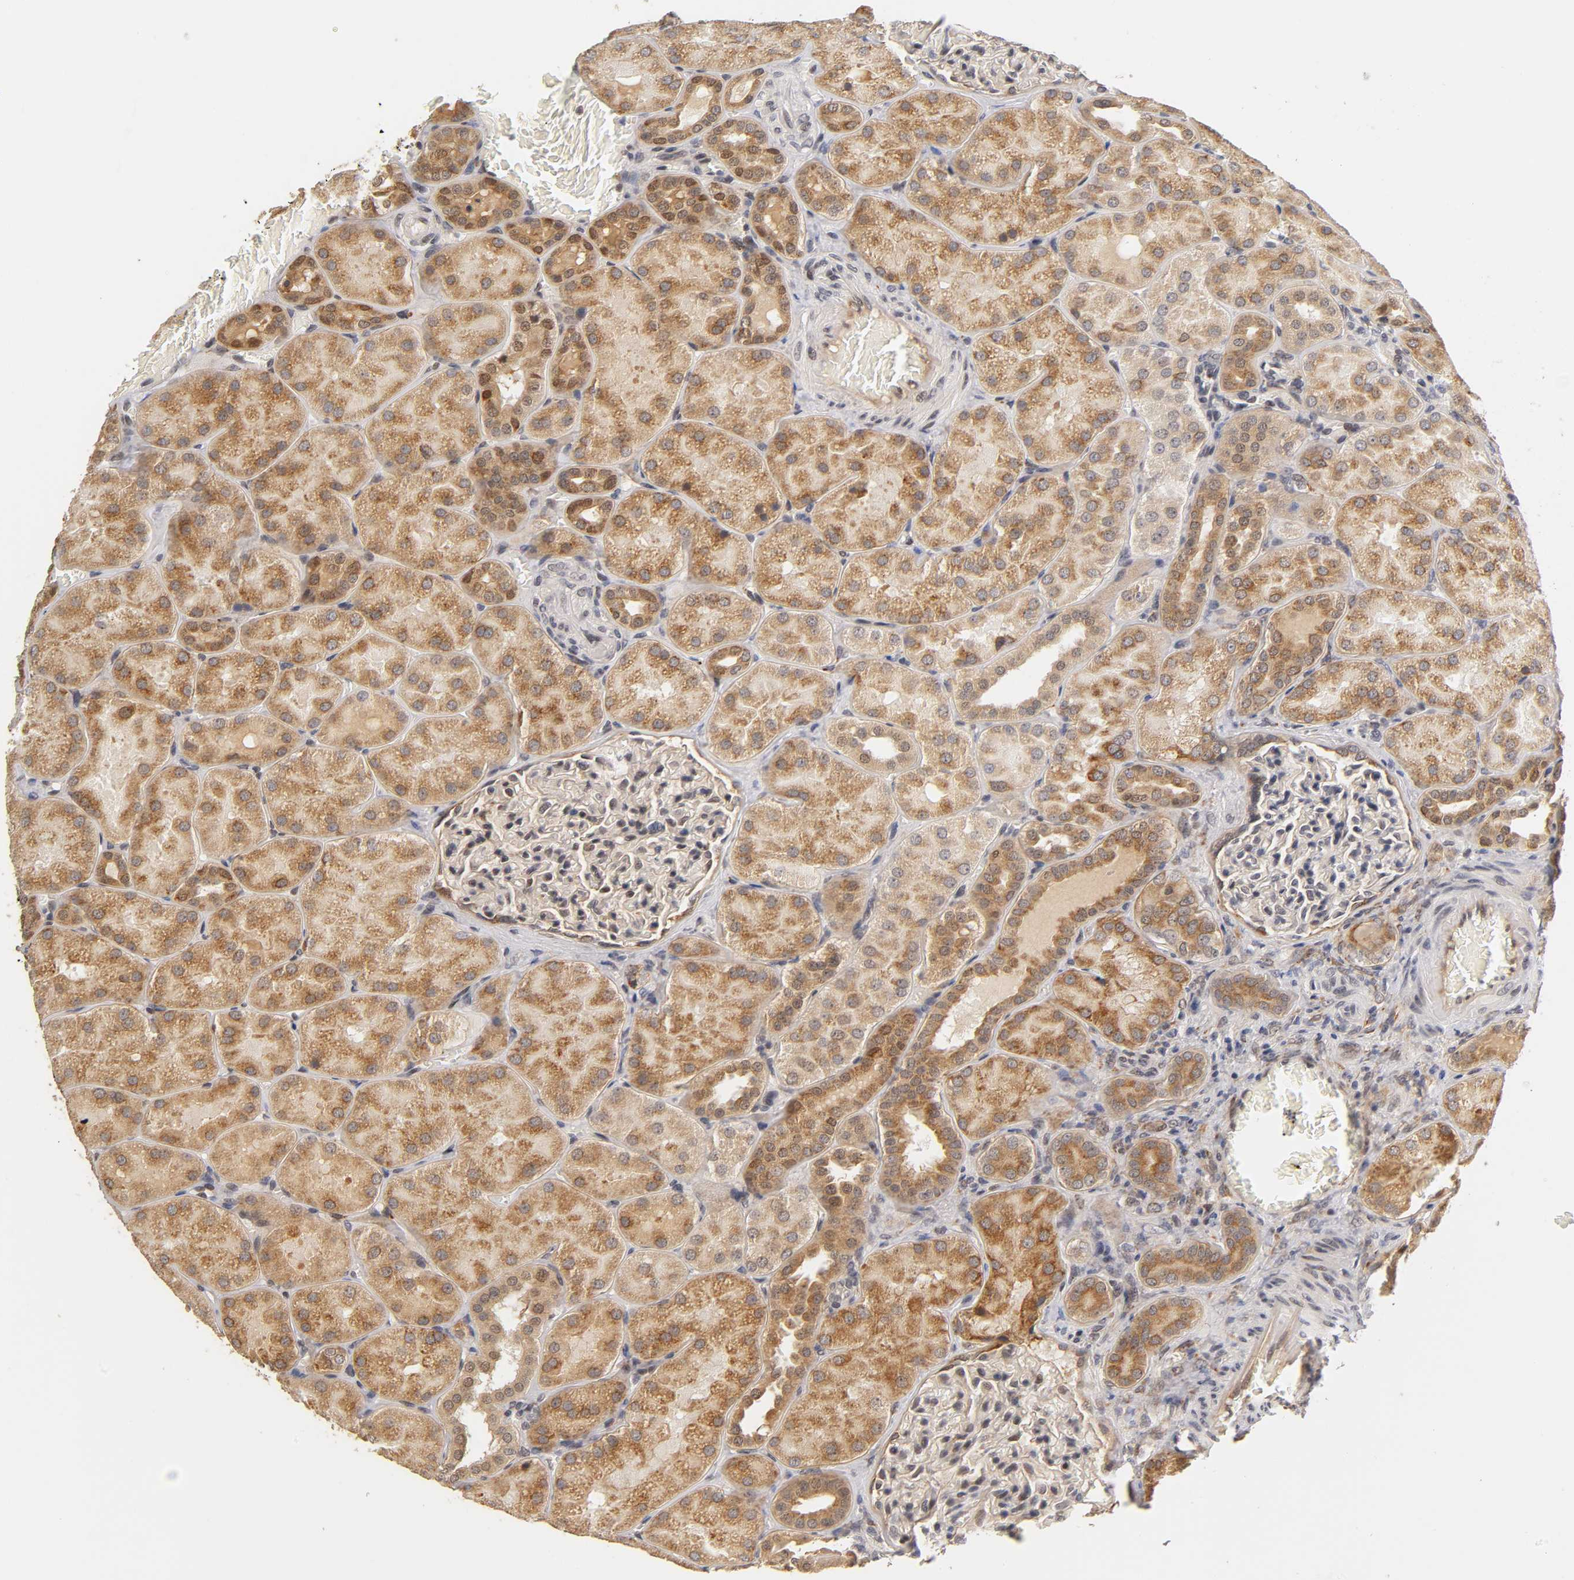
{"staining": {"intensity": "negative", "quantity": "none", "location": "none"}, "tissue": "kidney", "cell_type": "Cells in glomeruli", "image_type": "normal", "snomed": [{"axis": "morphology", "description": "Normal tissue, NOS"}, {"axis": "topography", "description": "Kidney"}], "caption": "Protein analysis of unremarkable kidney reveals no significant positivity in cells in glomeruli.", "gene": "LAMB1", "patient": {"sex": "male", "age": 28}}